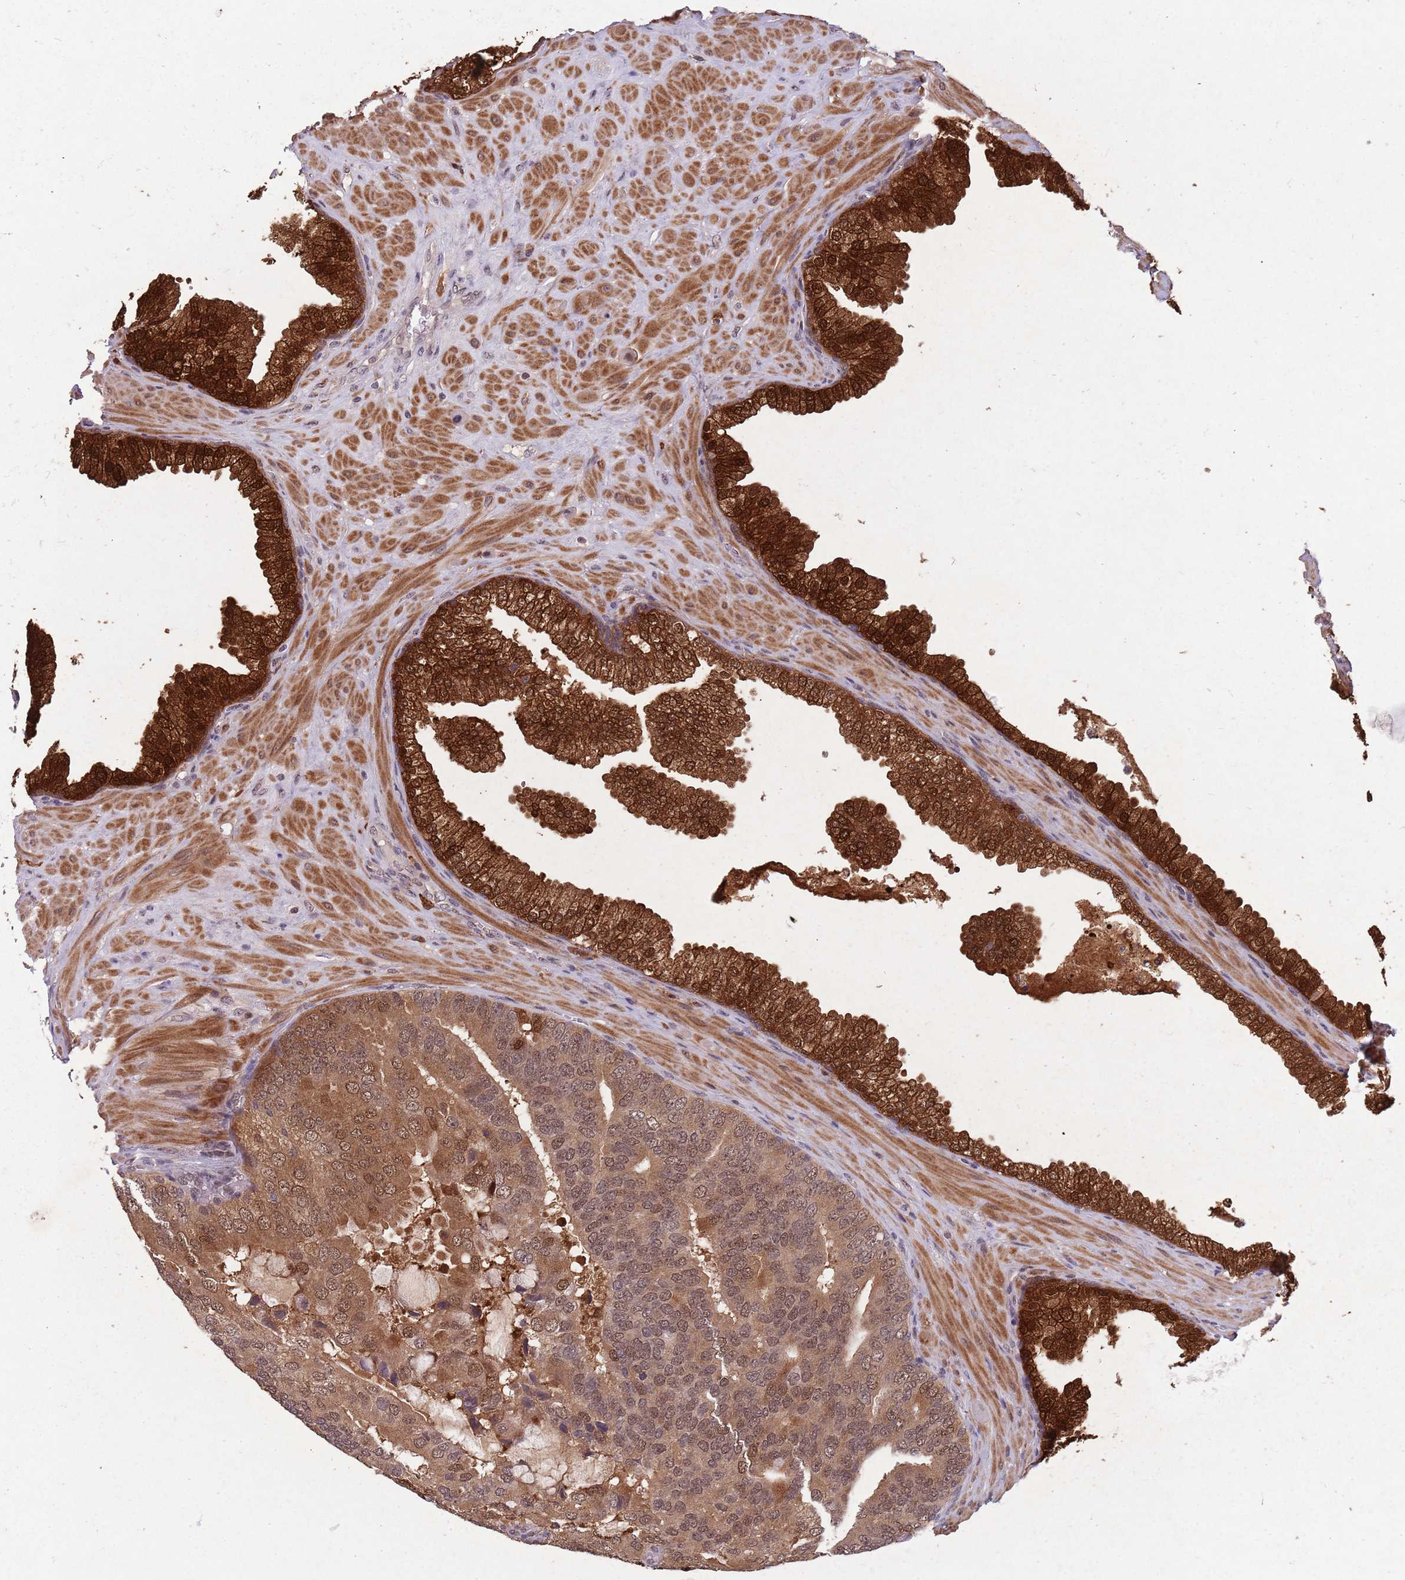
{"staining": {"intensity": "moderate", "quantity": ">75%", "location": "cytoplasmic/membranous,nuclear"}, "tissue": "prostate cancer", "cell_type": "Tumor cells", "image_type": "cancer", "snomed": [{"axis": "morphology", "description": "Adenocarcinoma, High grade"}, {"axis": "topography", "description": "Prostate"}], "caption": "Protein expression analysis of human adenocarcinoma (high-grade) (prostate) reveals moderate cytoplasmic/membranous and nuclear staining in approximately >75% of tumor cells.", "gene": "ZNF639", "patient": {"sex": "male", "age": 55}}